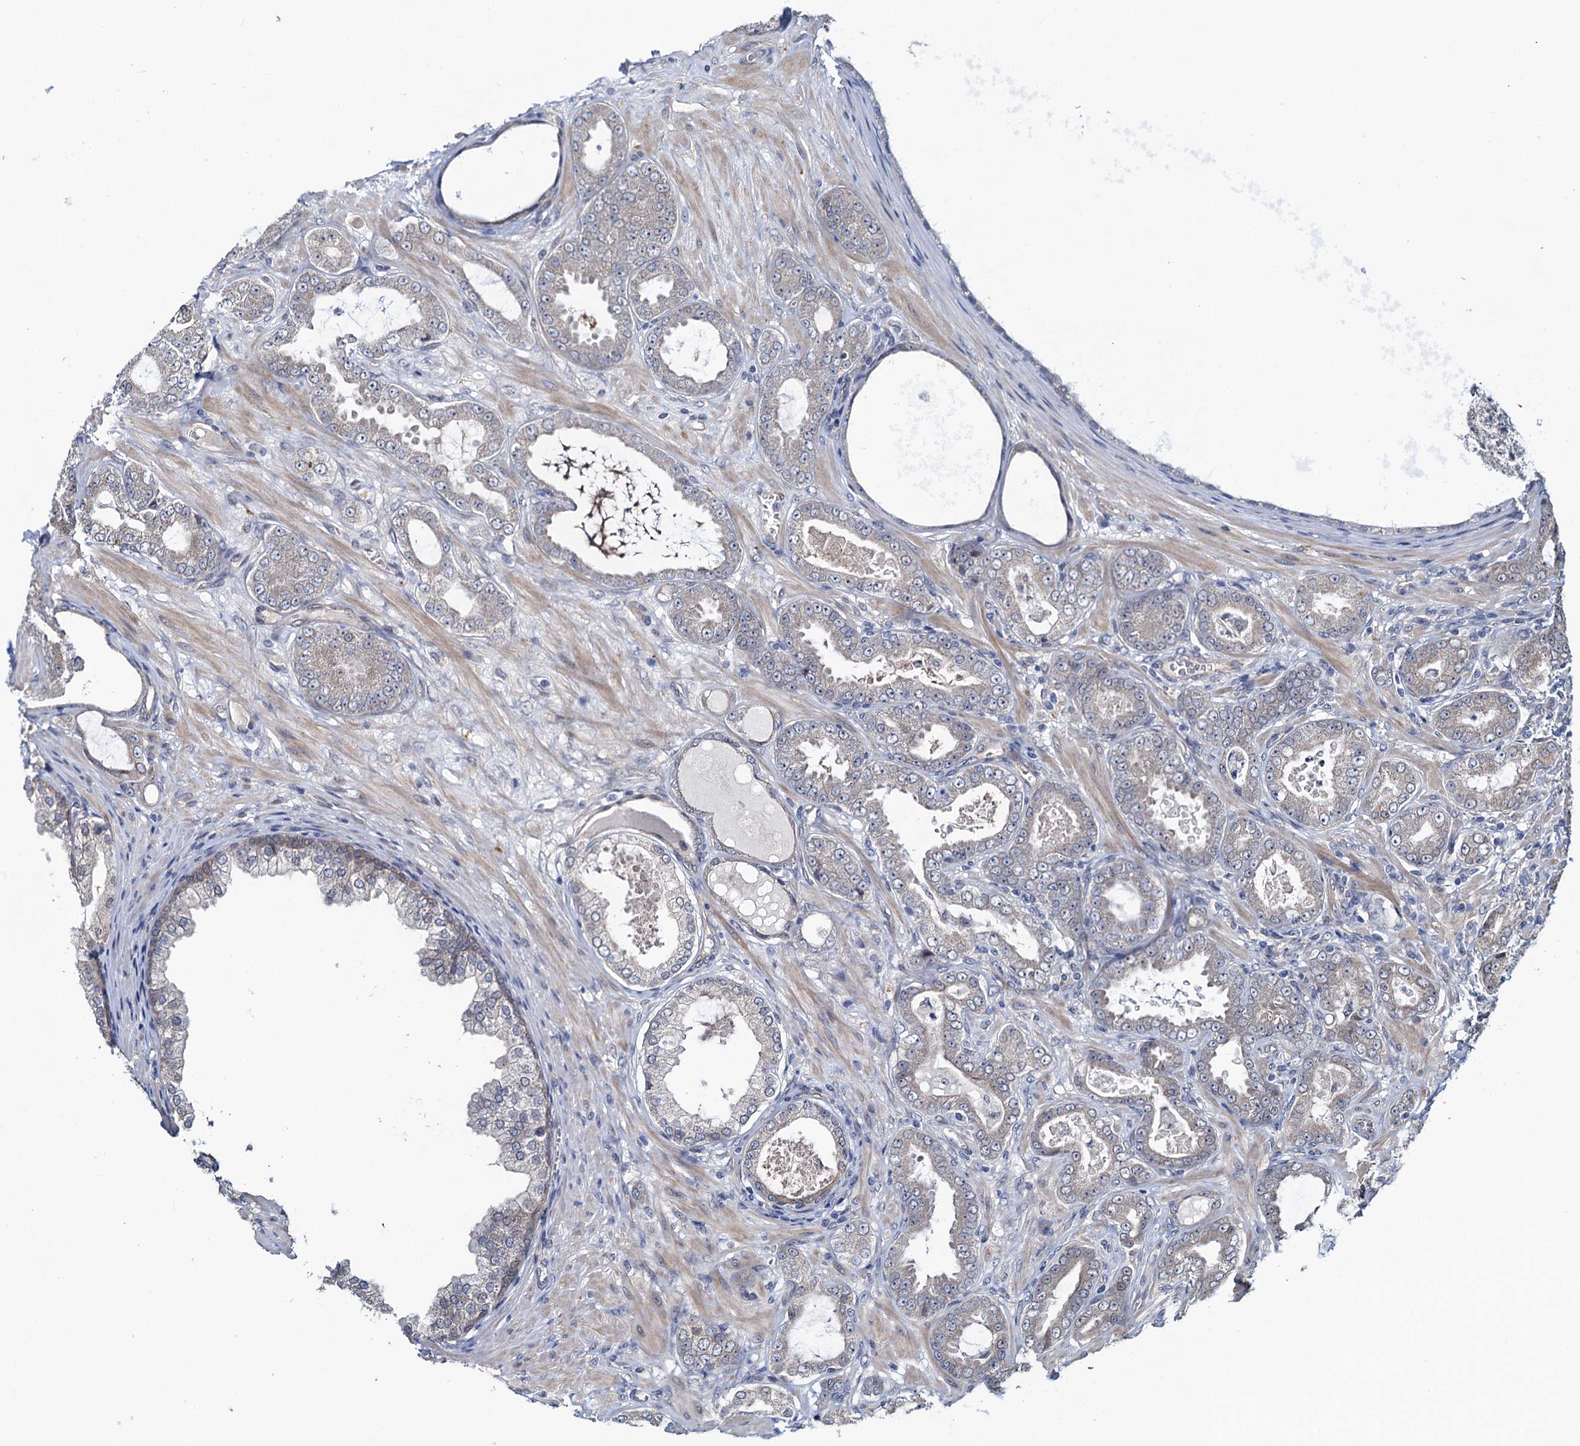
{"staining": {"intensity": "negative", "quantity": "none", "location": "none"}, "tissue": "prostate cancer", "cell_type": "Tumor cells", "image_type": "cancer", "snomed": [{"axis": "morphology", "description": "Adenocarcinoma, Low grade"}, {"axis": "topography", "description": "Prostate"}], "caption": "Tumor cells are negative for brown protein staining in low-grade adenocarcinoma (prostate).", "gene": "EVX2", "patient": {"sex": "male", "age": 63}}